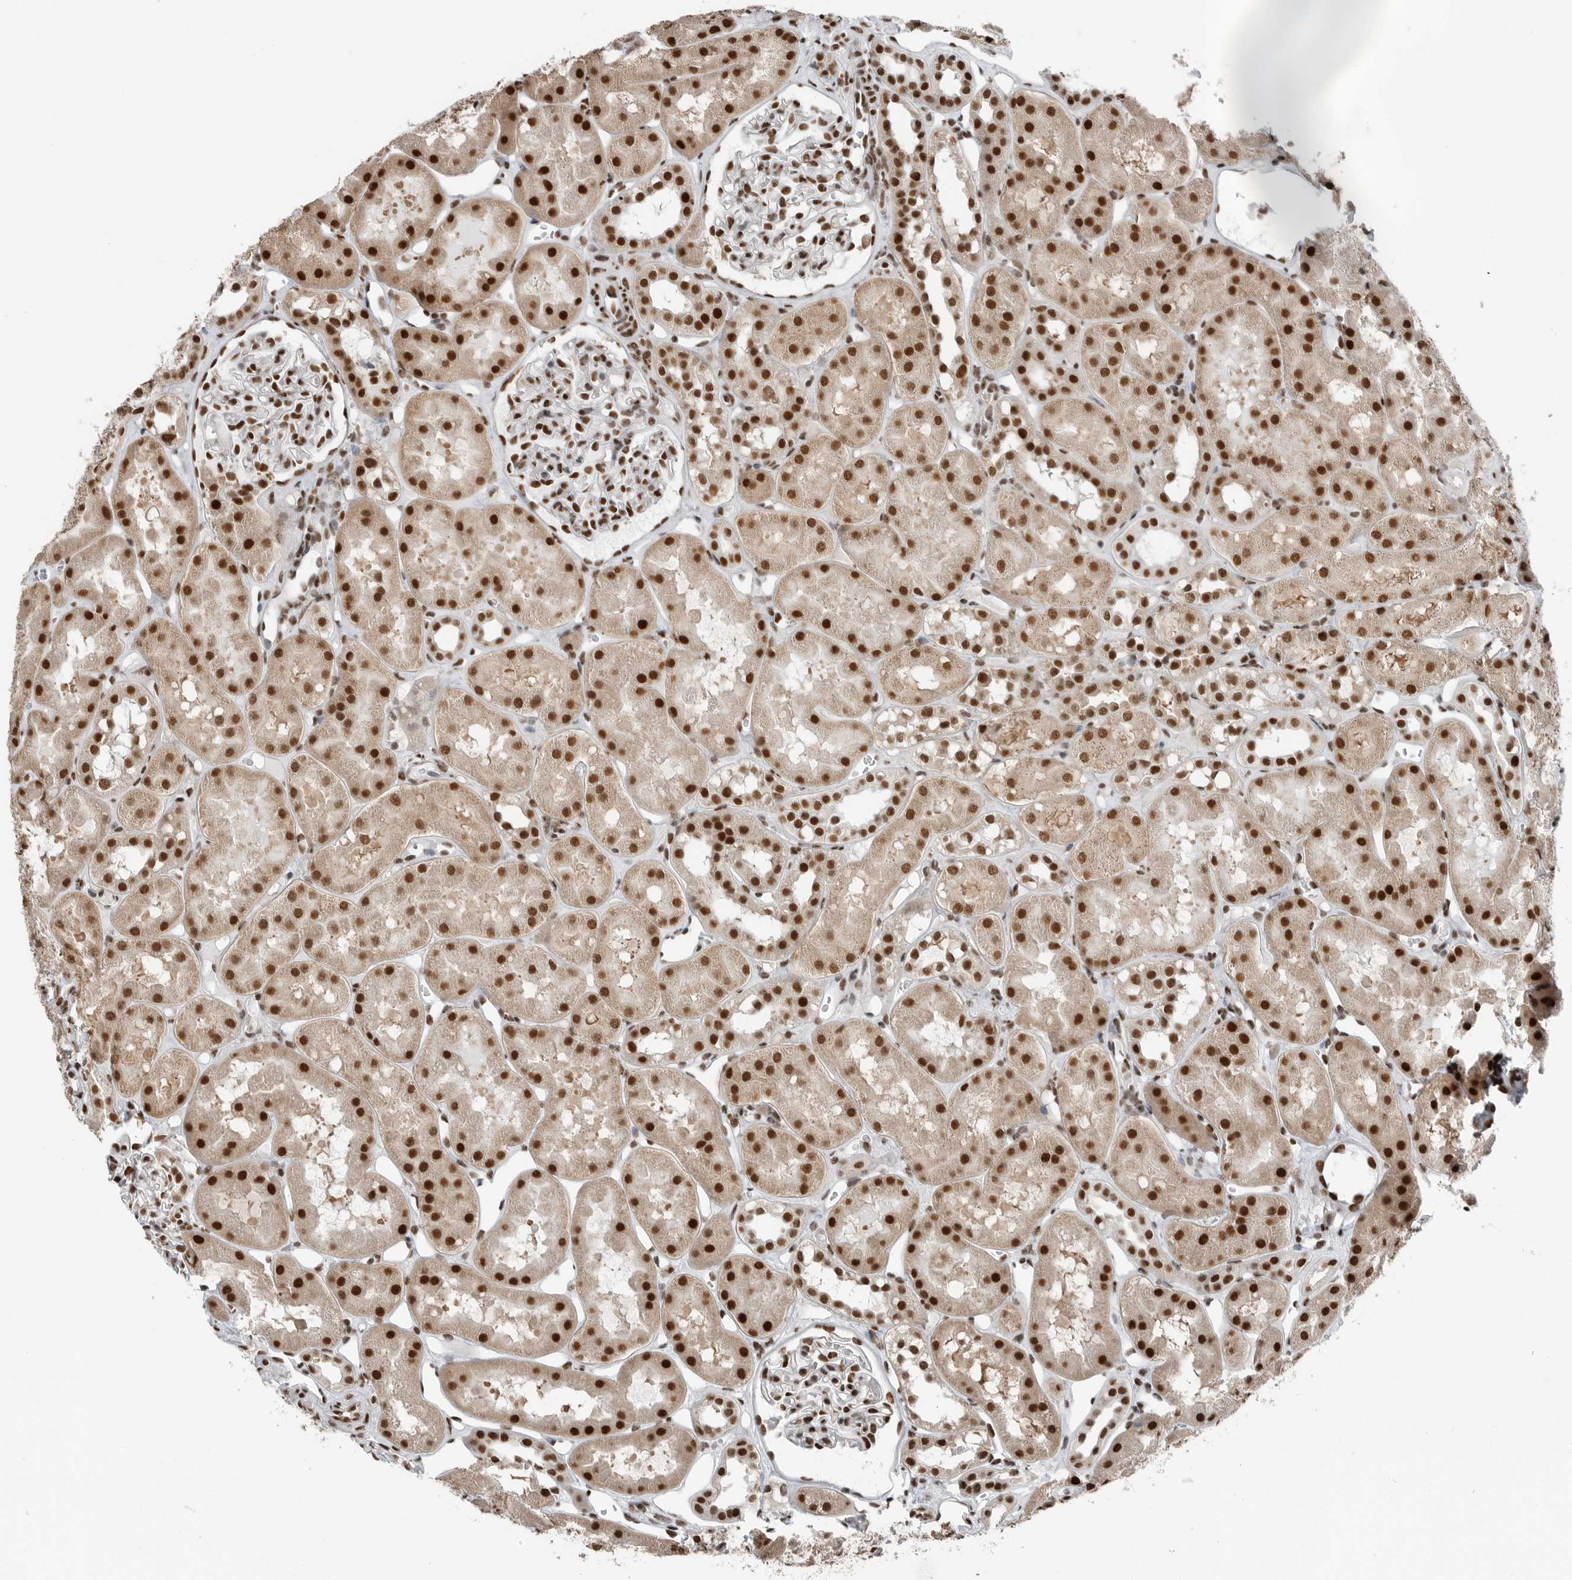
{"staining": {"intensity": "strong", "quantity": ">75%", "location": "nuclear"}, "tissue": "kidney", "cell_type": "Cells in glomeruli", "image_type": "normal", "snomed": [{"axis": "morphology", "description": "Normal tissue, NOS"}, {"axis": "topography", "description": "Kidney"}], "caption": "IHC (DAB) staining of normal kidney demonstrates strong nuclear protein staining in about >75% of cells in glomeruli.", "gene": "BLZF1", "patient": {"sex": "male", "age": 16}}